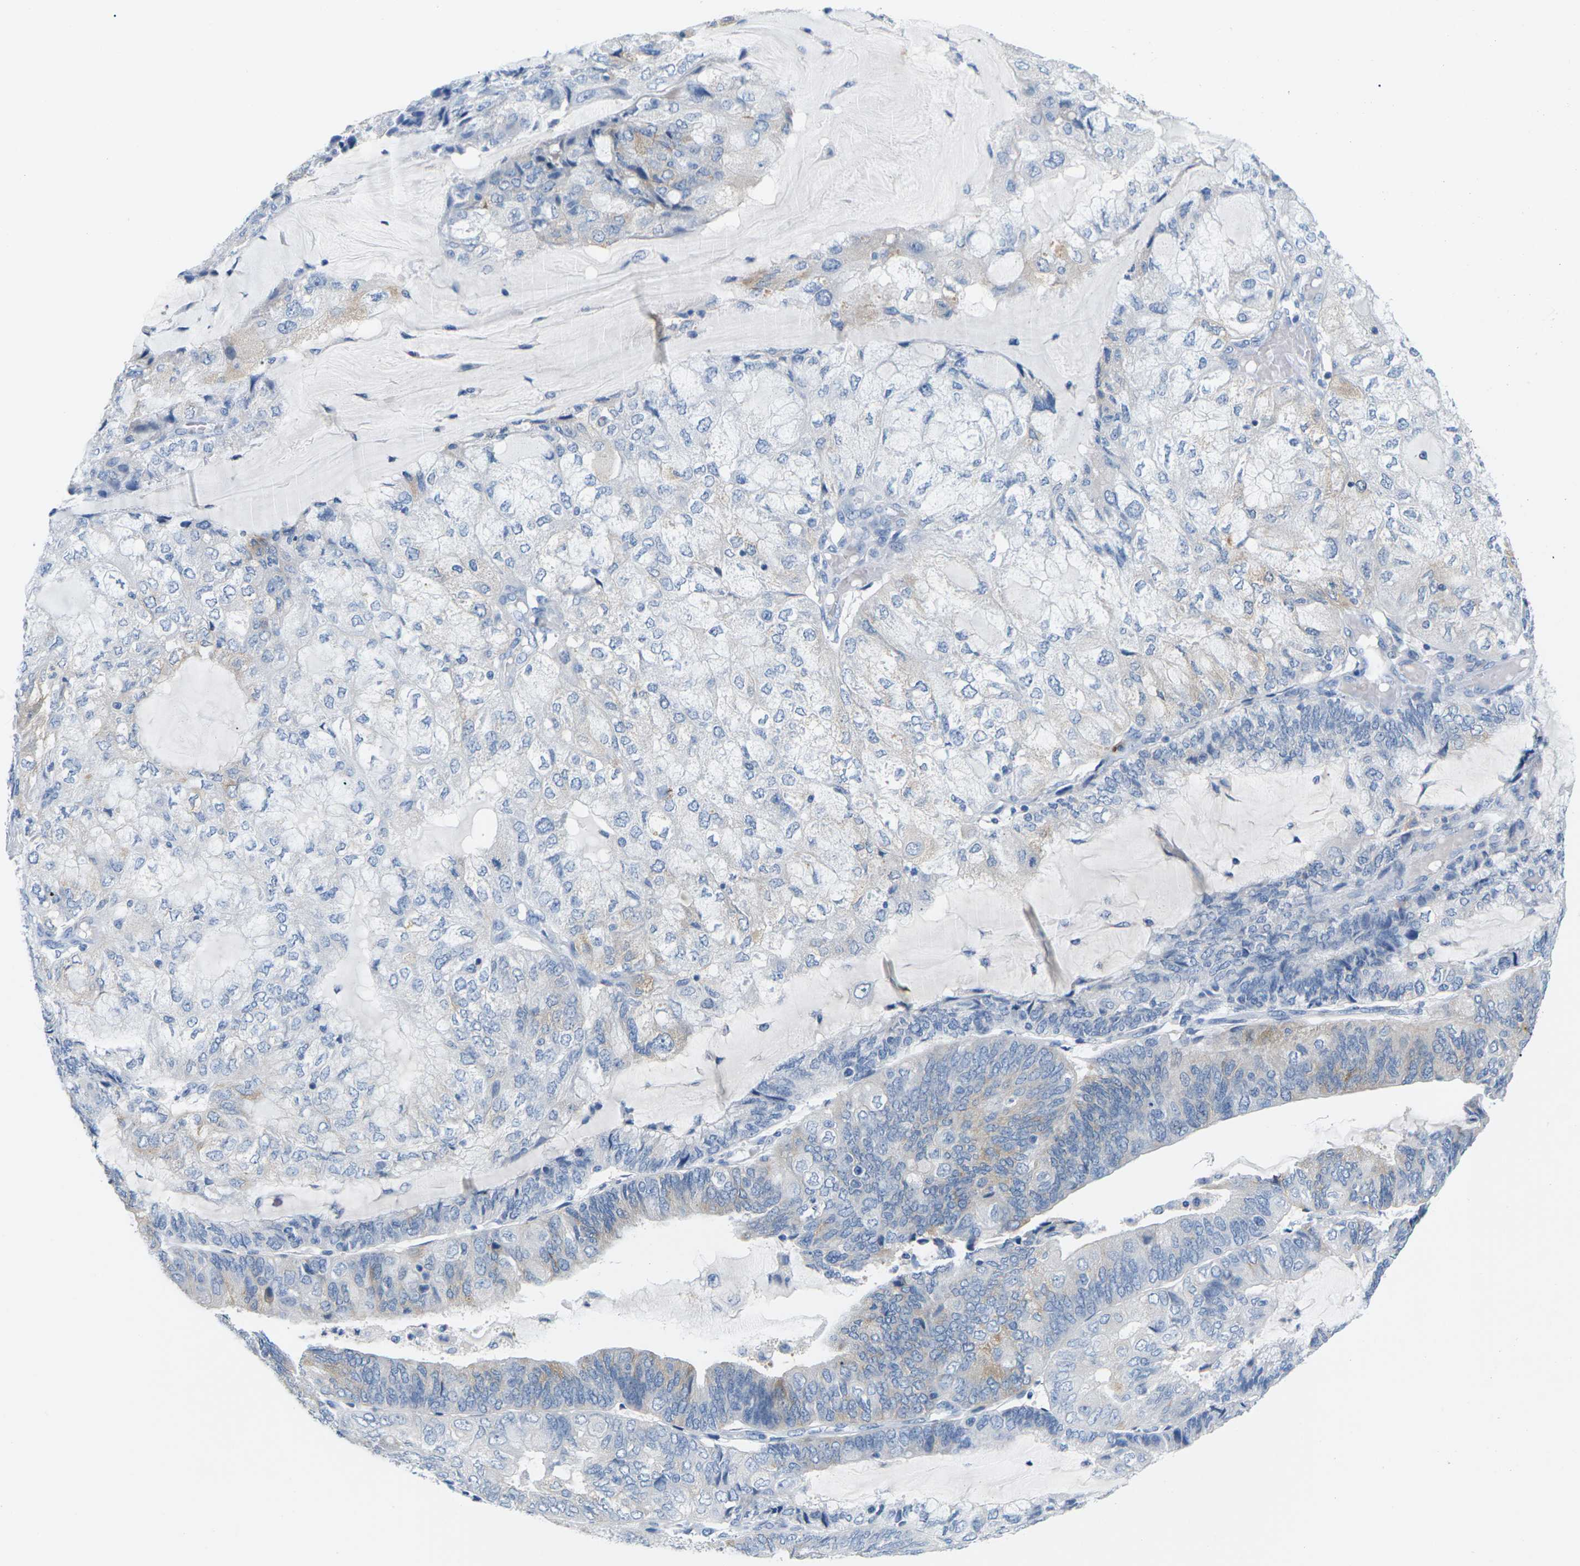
{"staining": {"intensity": "weak", "quantity": "<25%", "location": "cytoplasmic/membranous"}, "tissue": "endometrial cancer", "cell_type": "Tumor cells", "image_type": "cancer", "snomed": [{"axis": "morphology", "description": "Adenocarcinoma, NOS"}, {"axis": "topography", "description": "Endometrium"}], "caption": "Immunohistochemistry image of human adenocarcinoma (endometrial) stained for a protein (brown), which demonstrates no positivity in tumor cells.", "gene": "SYNGR2", "patient": {"sex": "female", "age": 81}}